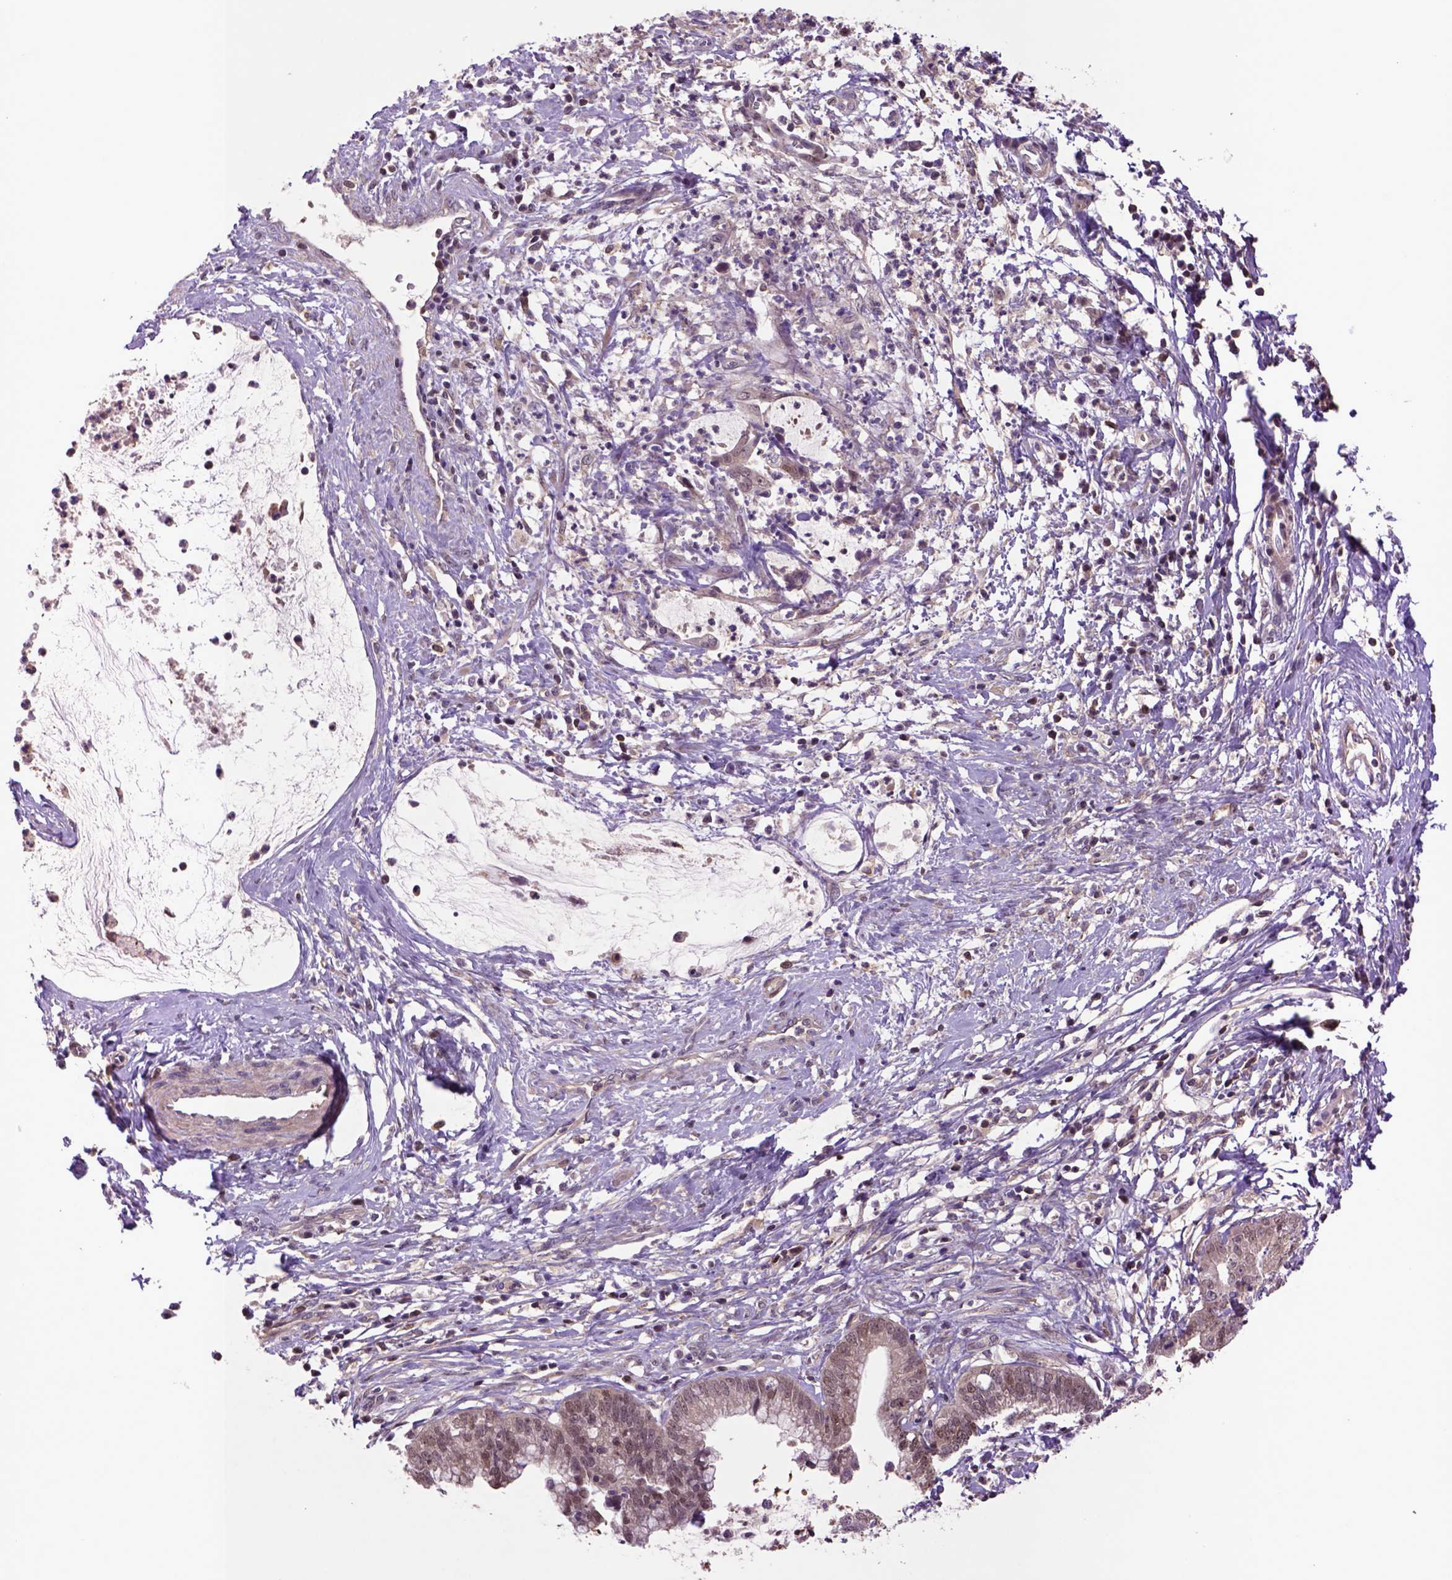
{"staining": {"intensity": "moderate", "quantity": "<25%", "location": "cytoplasmic/membranous,nuclear"}, "tissue": "cervical cancer", "cell_type": "Tumor cells", "image_type": "cancer", "snomed": [{"axis": "morphology", "description": "Normal tissue, NOS"}, {"axis": "morphology", "description": "Adenocarcinoma, NOS"}, {"axis": "topography", "description": "Cervix"}], "caption": "Brown immunohistochemical staining in human adenocarcinoma (cervical) shows moderate cytoplasmic/membranous and nuclear expression in about <25% of tumor cells.", "gene": "HSPBP1", "patient": {"sex": "female", "age": 38}}